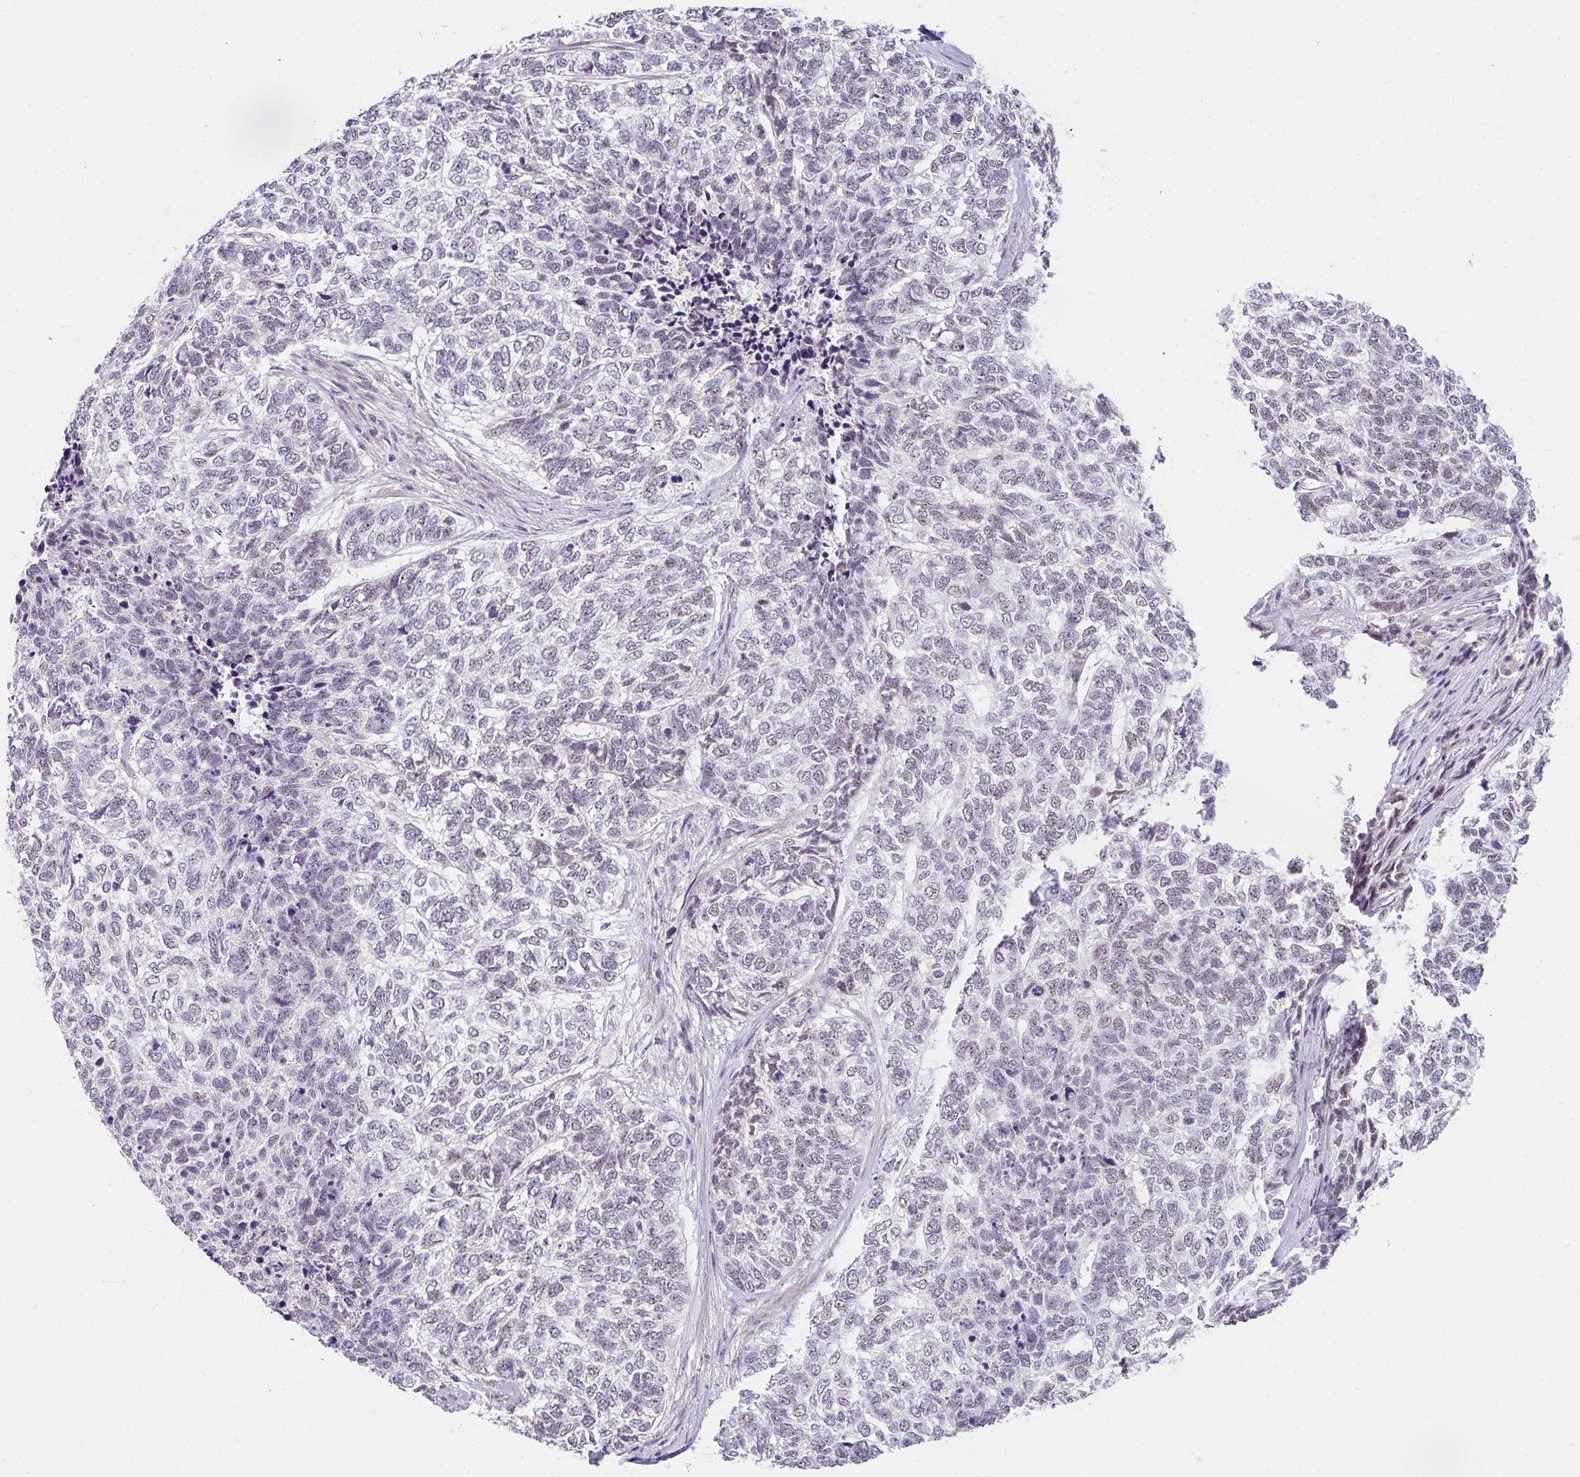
{"staining": {"intensity": "weak", "quantity": "<25%", "location": "nuclear"}, "tissue": "skin cancer", "cell_type": "Tumor cells", "image_type": "cancer", "snomed": [{"axis": "morphology", "description": "Basal cell carcinoma"}, {"axis": "topography", "description": "Skin"}], "caption": "IHC micrograph of human basal cell carcinoma (skin) stained for a protein (brown), which shows no expression in tumor cells. The staining was performed using DAB (3,3'-diaminobenzidine) to visualize the protein expression in brown, while the nuclei were stained in blue with hematoxylin (Magnification: 20x).", "gene": "RBBP6", "patient": {"sex": "female", "age": 65}}